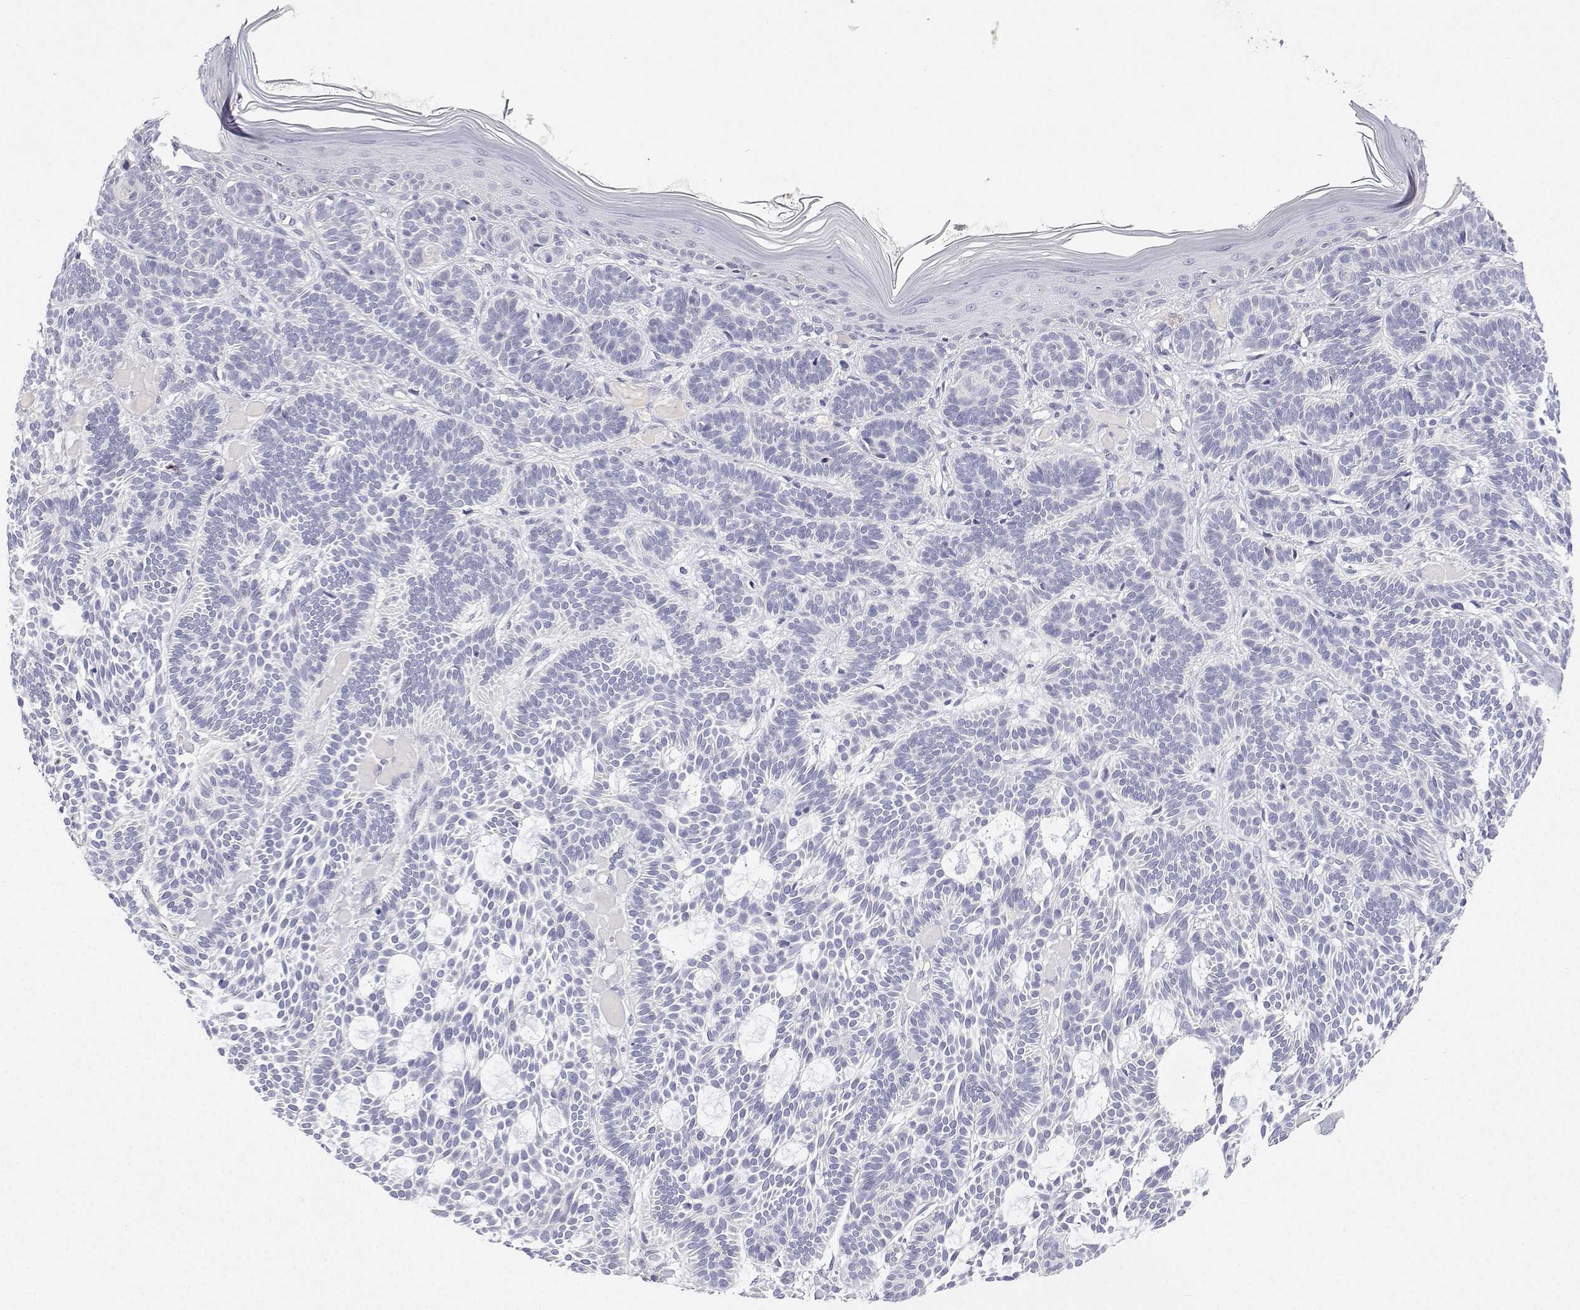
{"staining": {"intensity": "negative", "quantity": "none", "location": "none"}, "tissue": "skin cancer", "cell_type": "Tumor cells", "image_type": "cancer", "snomed": [{"axis": "morphology", "description": "Basal cell carcinoma"}, {"axis": "topography", "description": "Skin"}], "caption": "DAB immunohistochemical staining of human skin cancer demonstrates no significant positivity in tumor cells.", "gene": "ANKRD65", "patient": {"sex": "male", "age": 85}}